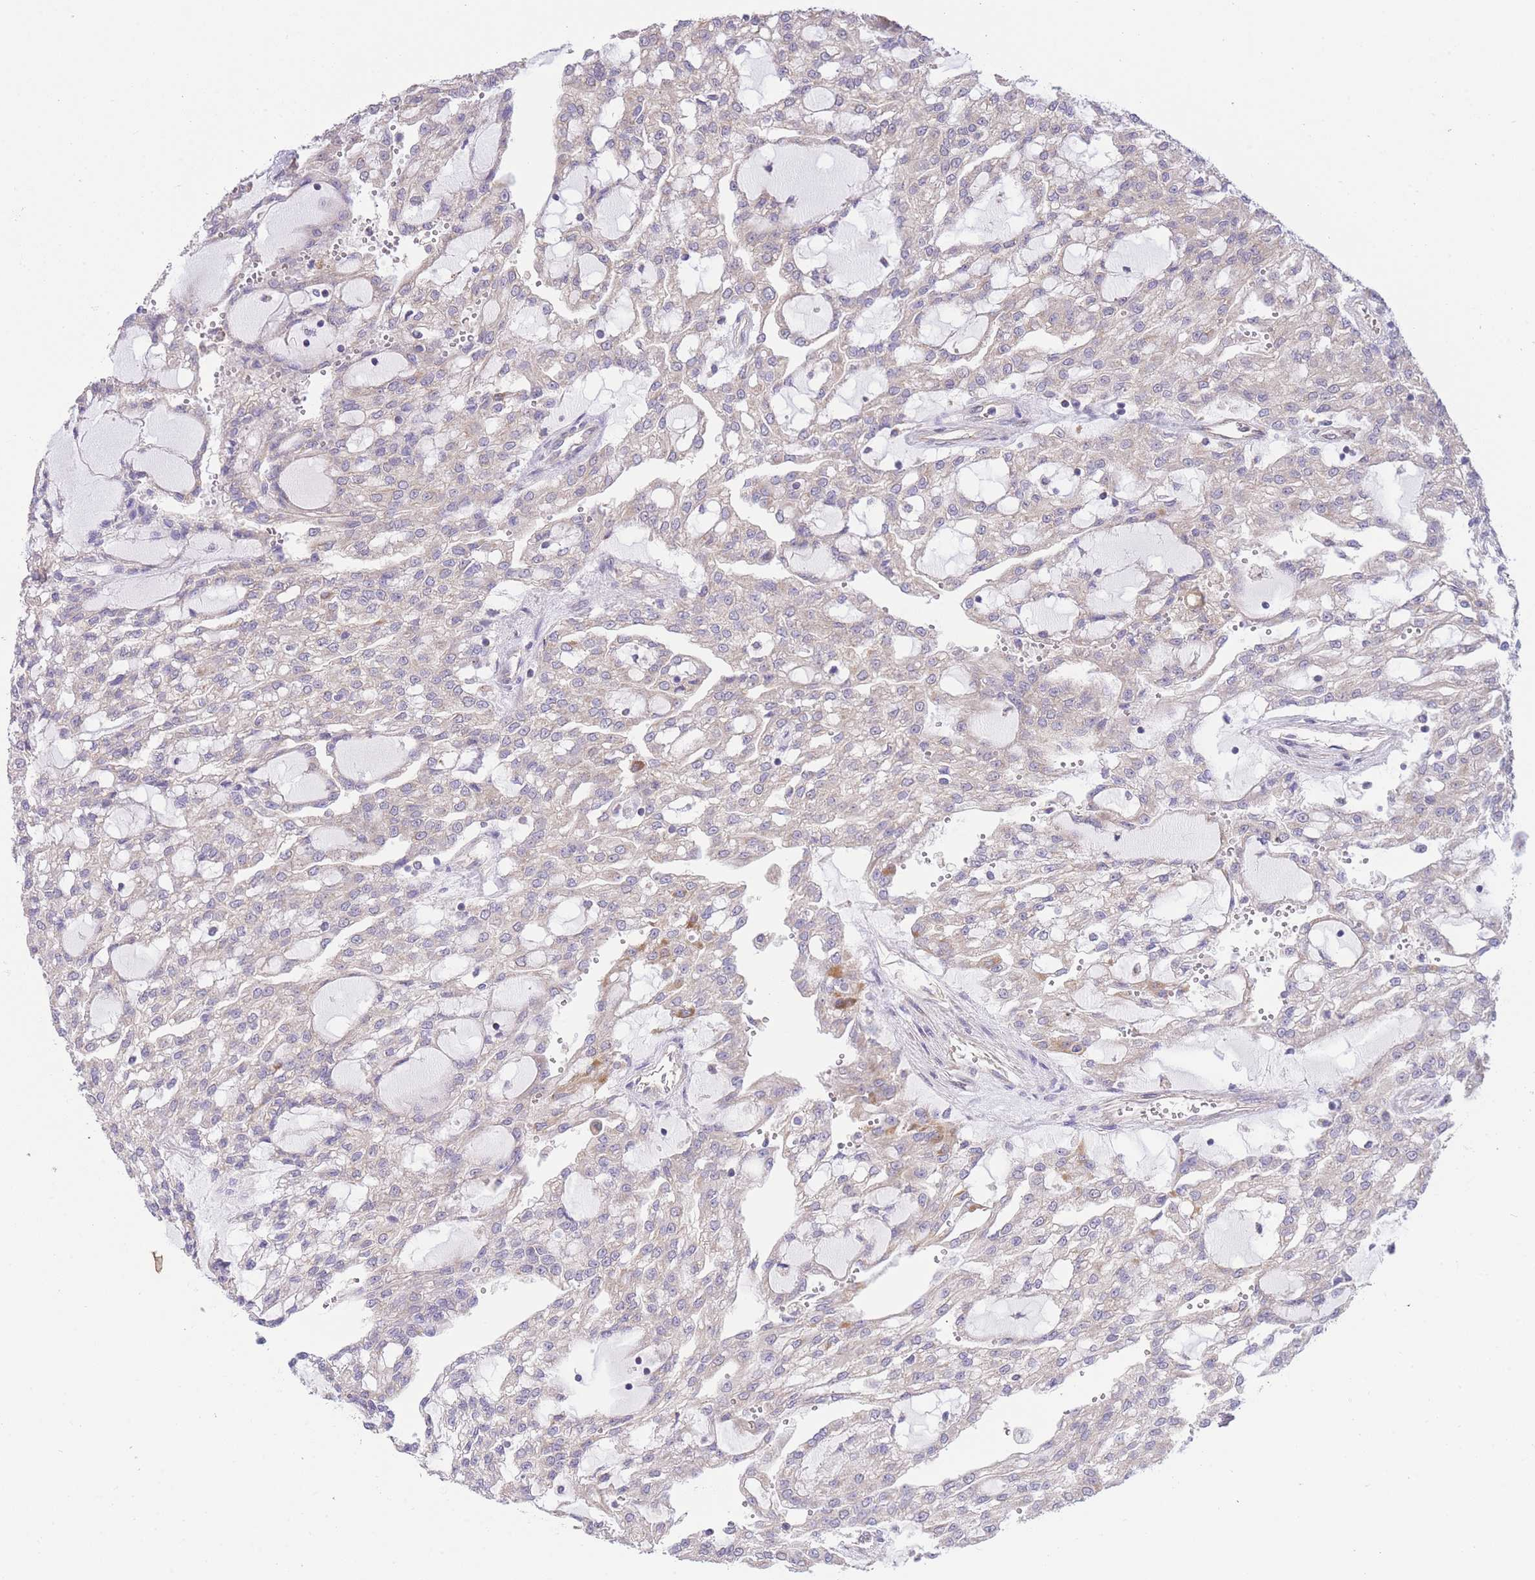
{"staining": {"intensity": "moderate", "quantity": "<25%", "location": "cytoplasmic/membranous"}, "tissue": "renal cancer", "cell_type": "Tumor cells", "image_type": "cancer", "snomed": [{"axis": "morphology", "description": "Adenocarcinoma, NOS"}, {"axis": "topography", "description": "Kidney"}], "caption": "Immunohistochemistry (IHC) of human renal adenocarcinoma displays low levels of moderate cytoplasmic/membranous positivity in about <25% of tumor cells. (Brightfield microscopy of DAB IHC at high magnification).", "gene": "CTBP1", "patient": {"sex": "male", "age": 63}}